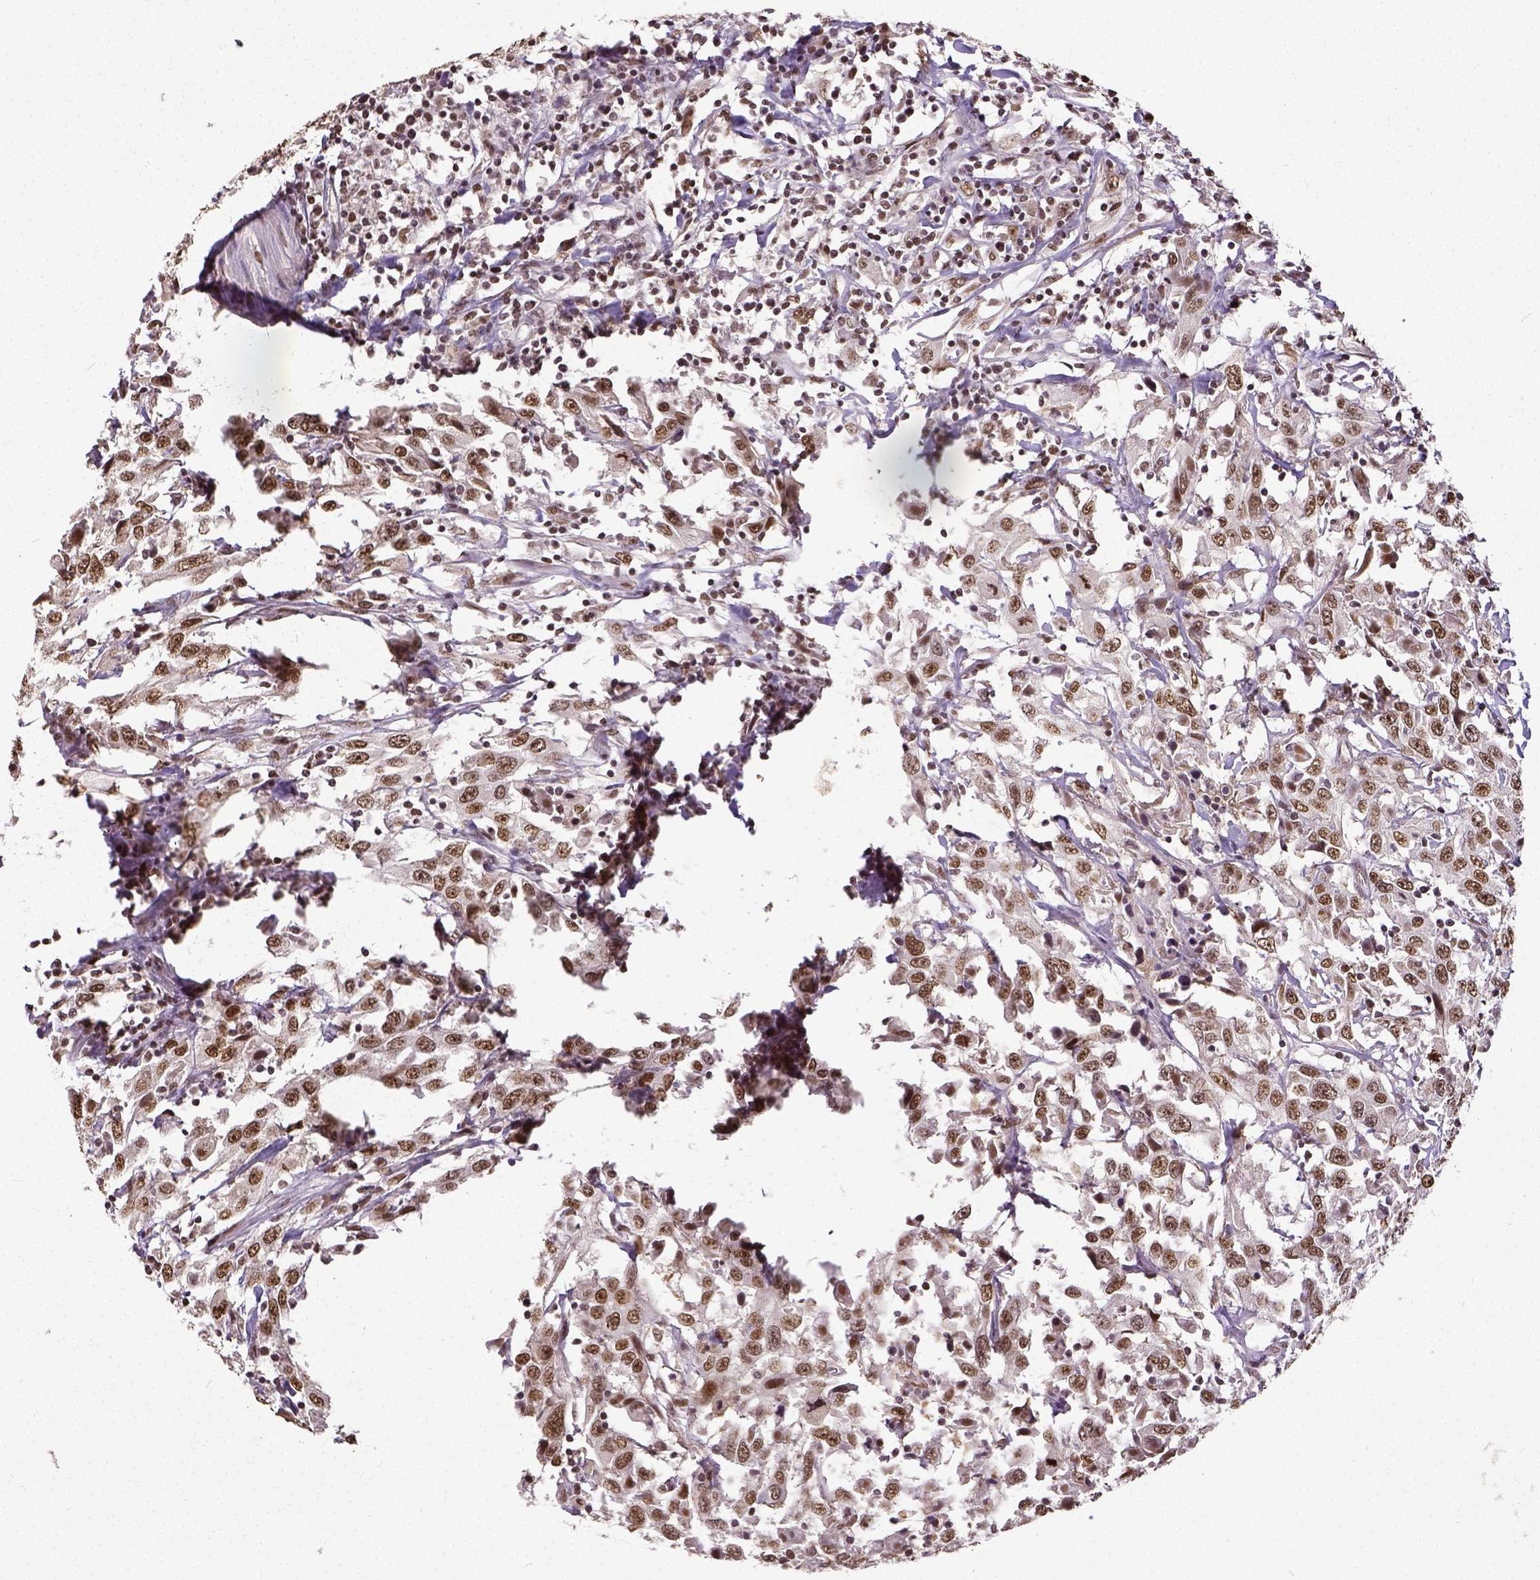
{"staining": {"intensity": "moderate", "quantity": ">75%", "location": "nuclear"}, "tissue": "urothelial cancer", "cell_type": "Tumor cells", "image_type": "cancer", "snomed": [{"axis": "morphology", "description": "Urothelial carcinoma, High grade"}, {"axis": "topography", "description": "Urinary bladder"}], "caption": "Human high-grade urothelial carcinoma stained with a brown dye displays moderate nuclear positive staining in about >75% of tumor cells.", "gene": "ATRX", "patient": {"sex": "male", "age": 61}}